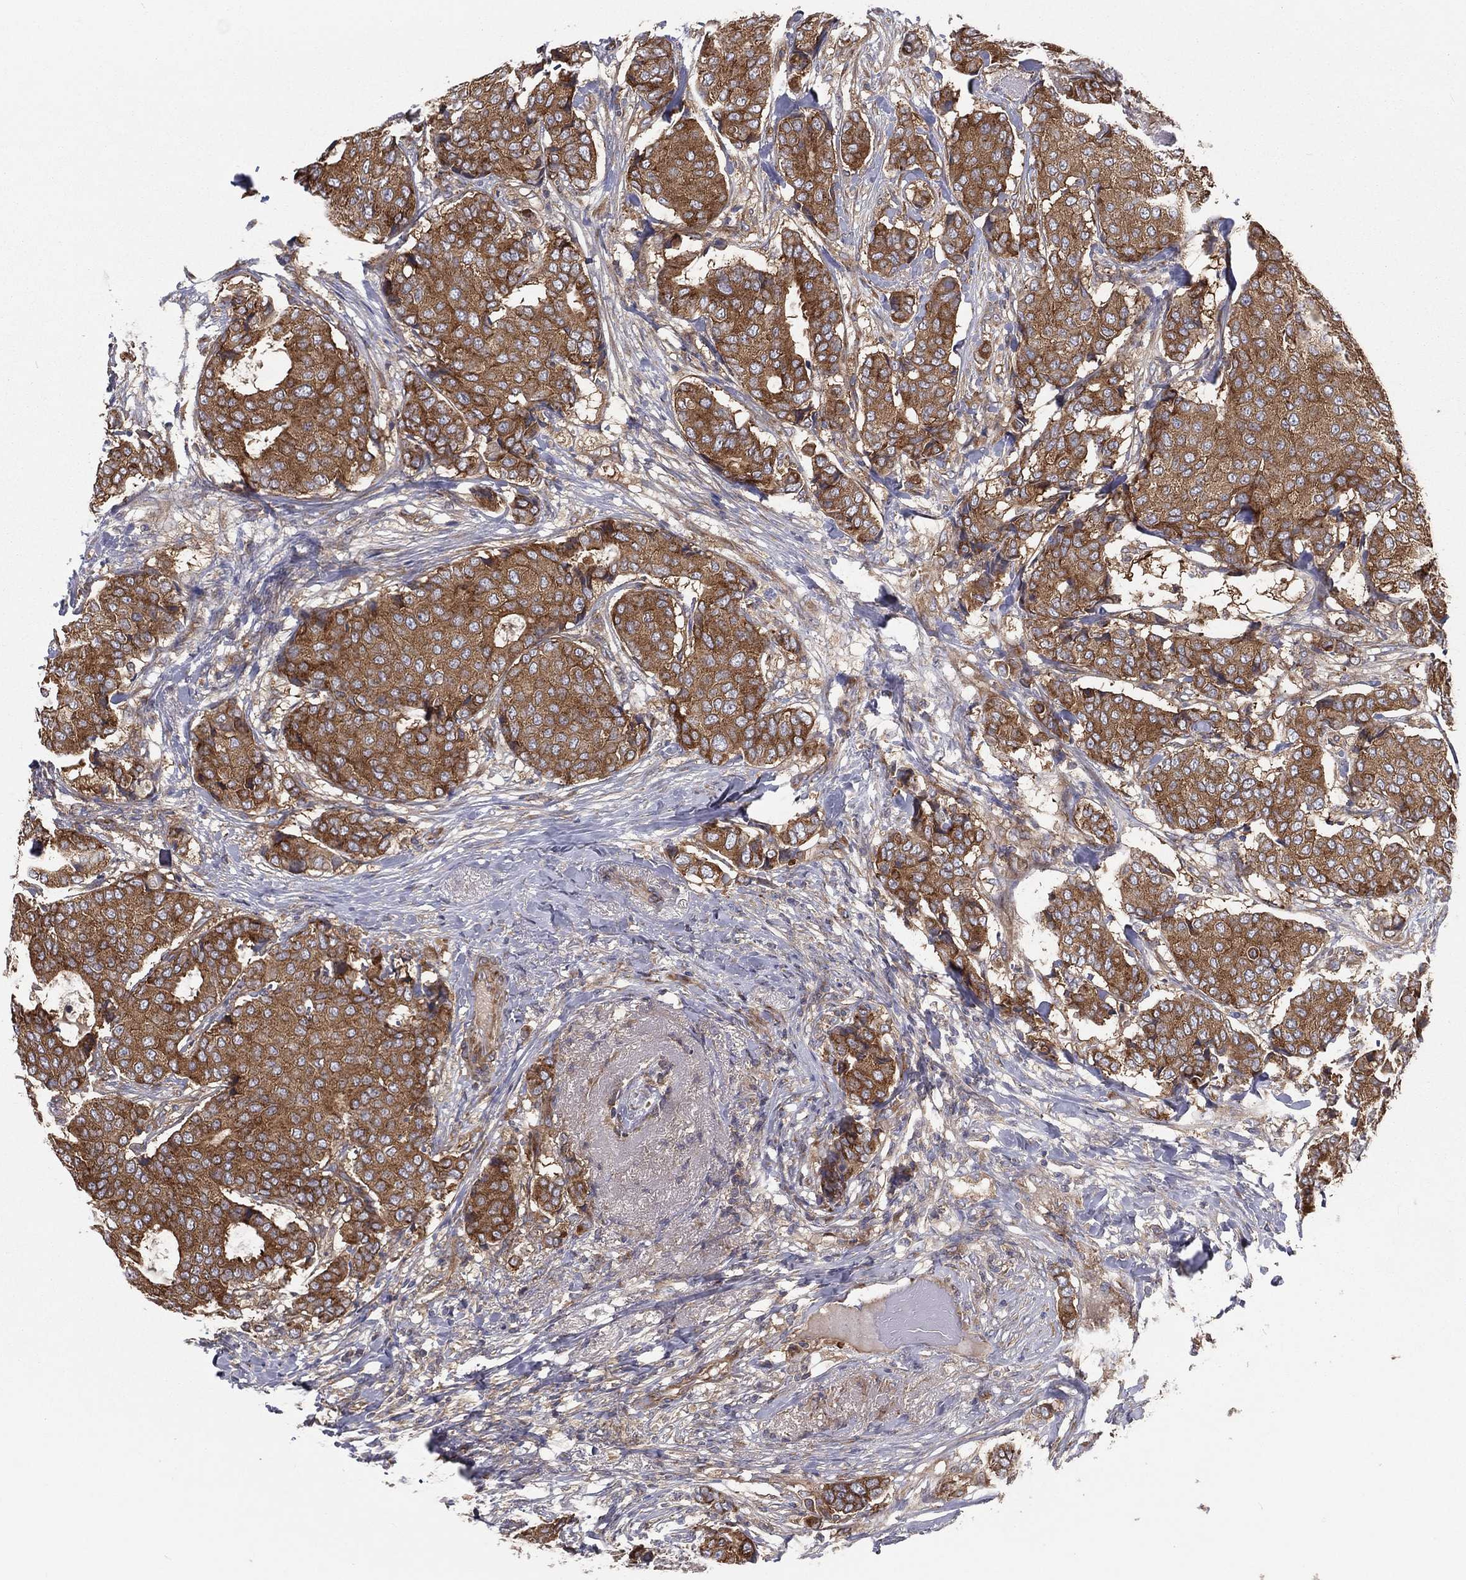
{"staining": {"intensity": "strong", "quantity": ">75%", "location": "cytoplasmic/membranous"}, "tissue": "breast cancer", "cell_type": "Tumor cells", "image_type": "cancer", "snomed": [{"axis": "morphology", "description": "Duct carcinoma"}, {"axis": "topography", "description": "Breast"}], "caption": "Protein positivity by immunohistochemistry demonstrates strong cytoplasmic/membranous expression in about >75% of tumor cells in breast intraductal carcinoma.", "gene": "EIF2B5", "patient": {"sex": "female", "age": 75}}